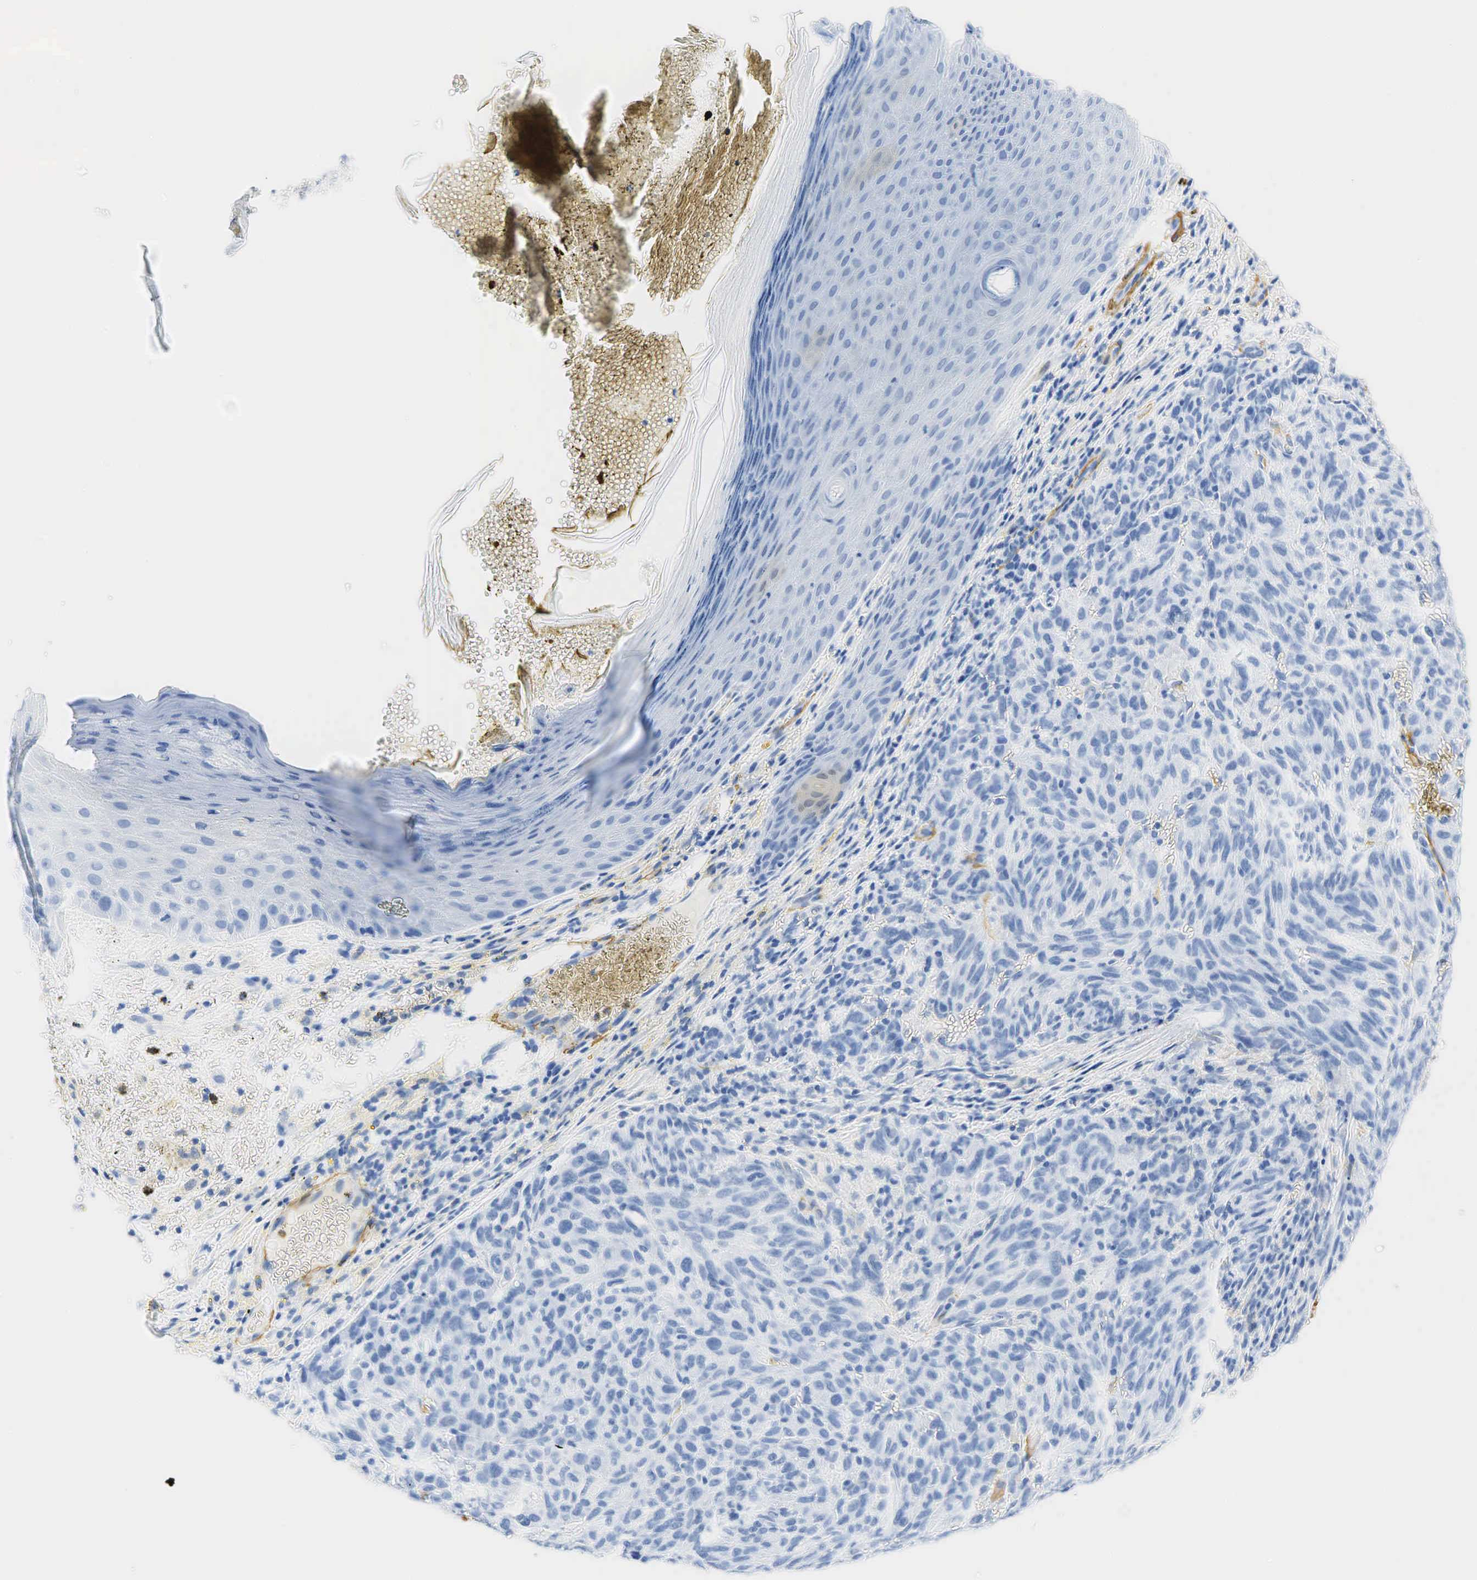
{"staining": {"intensity": "negative", "quantity": "none", "location": "none"}, "tissue": "melanoma", "cell_type": "Tumor cells", "image_type": "cancer", "snomed": [{"axis": "morphology", "description": "Malignant melanoma, NOS"}, {"axis": "topography", "description": "Skin"}], "caption": "Tumor cells show no significant expression in melanoma.", "gene": "ACTA1", "patient": {"sex": "male", "age": 76}}